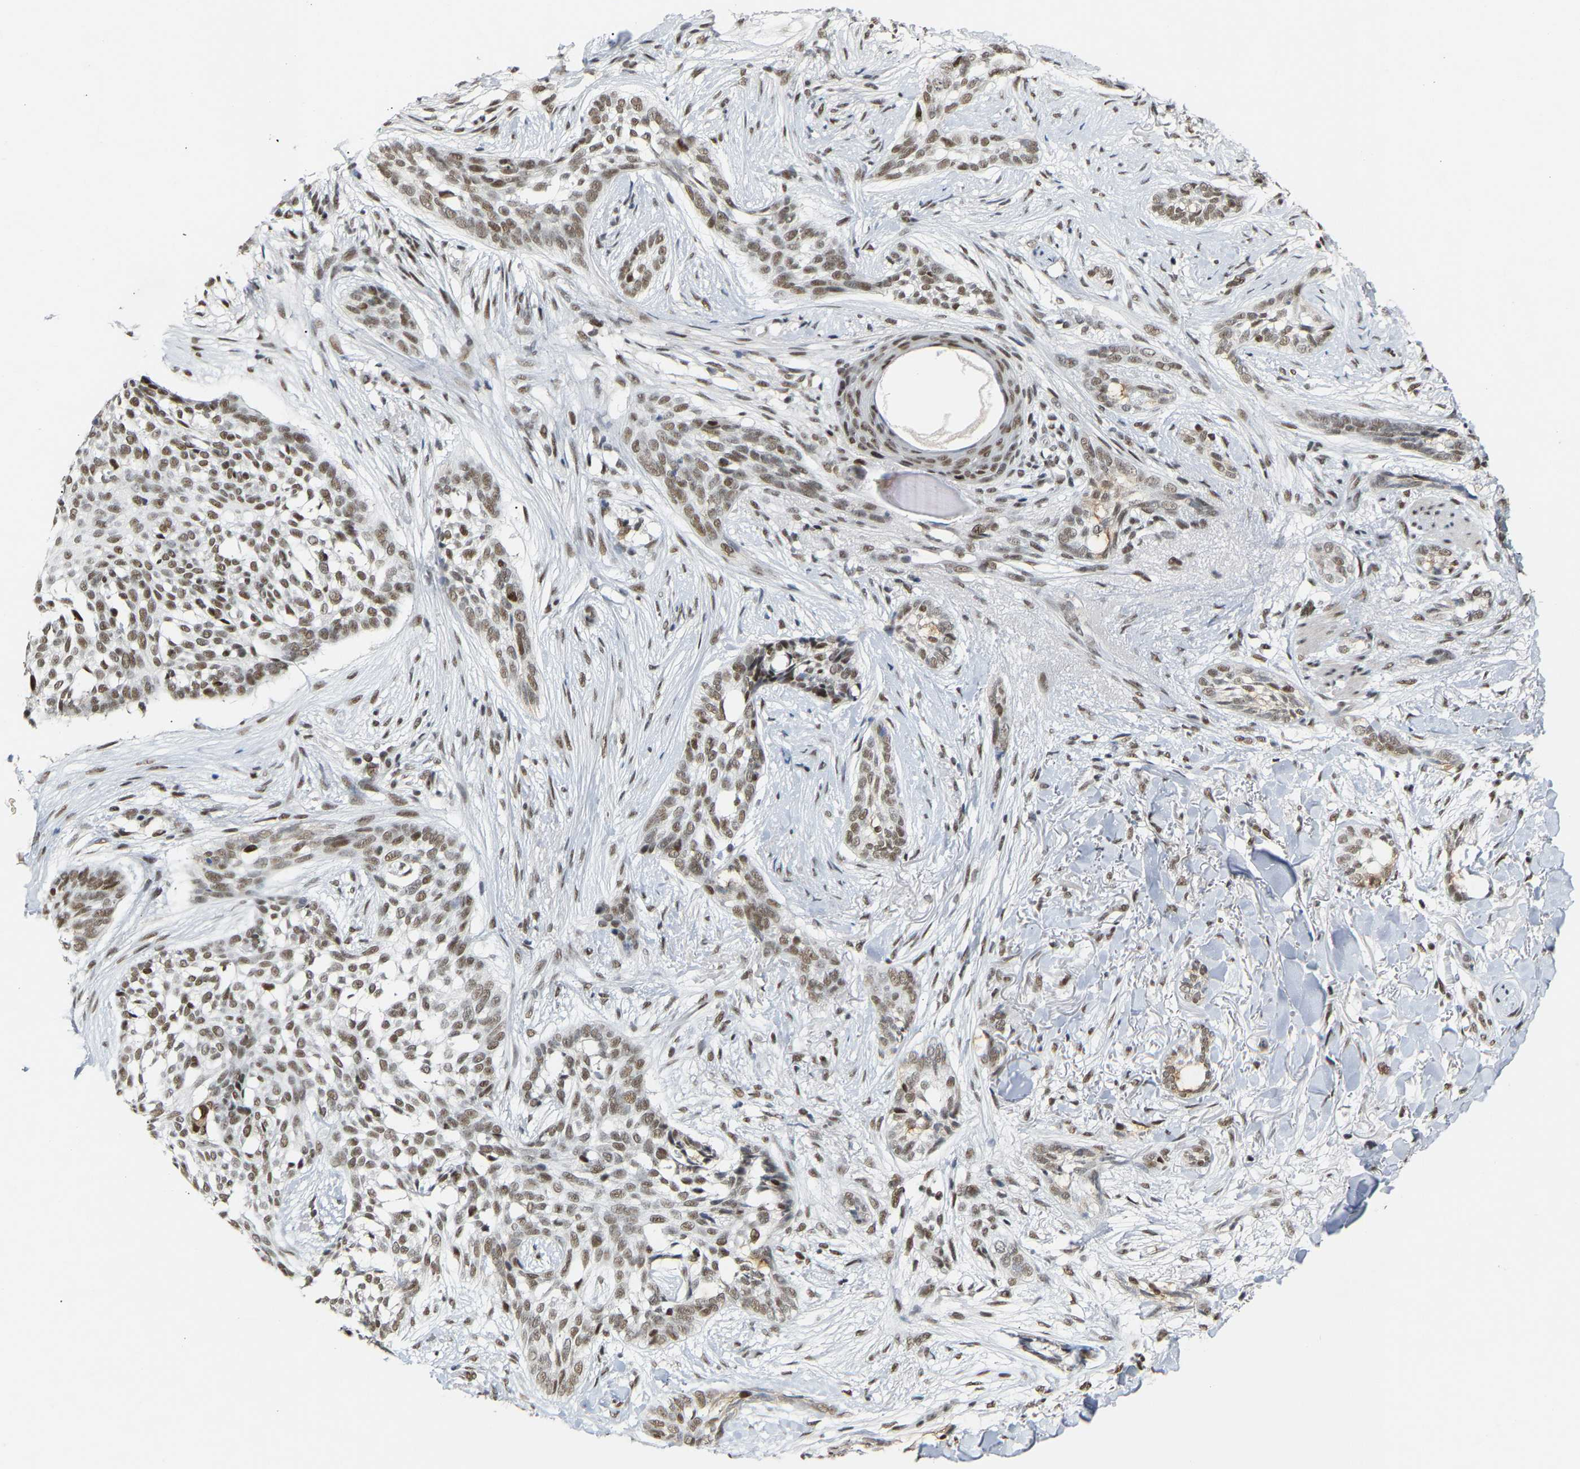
{"staining": {"intensity": "moderate", "quantity": ">75%", "location": "nuclear"}, "tissue": "skin cancer", "cell_type": "Tumor cells", "image_type": "cancer", "snomed": [{"axis": "morphology", "description": "Basal cell carcinoma"}, {"axis": "topography", "description": "Skin"}], "caption": "Basal cell carcinoma (skin) tissue demonstrates moderate nuclear staining in approximately >75% of tumor cells, visualized by immunohistochemistry.", "gene": "NELFB", "patient": {"sex": "female", "age": 88}}